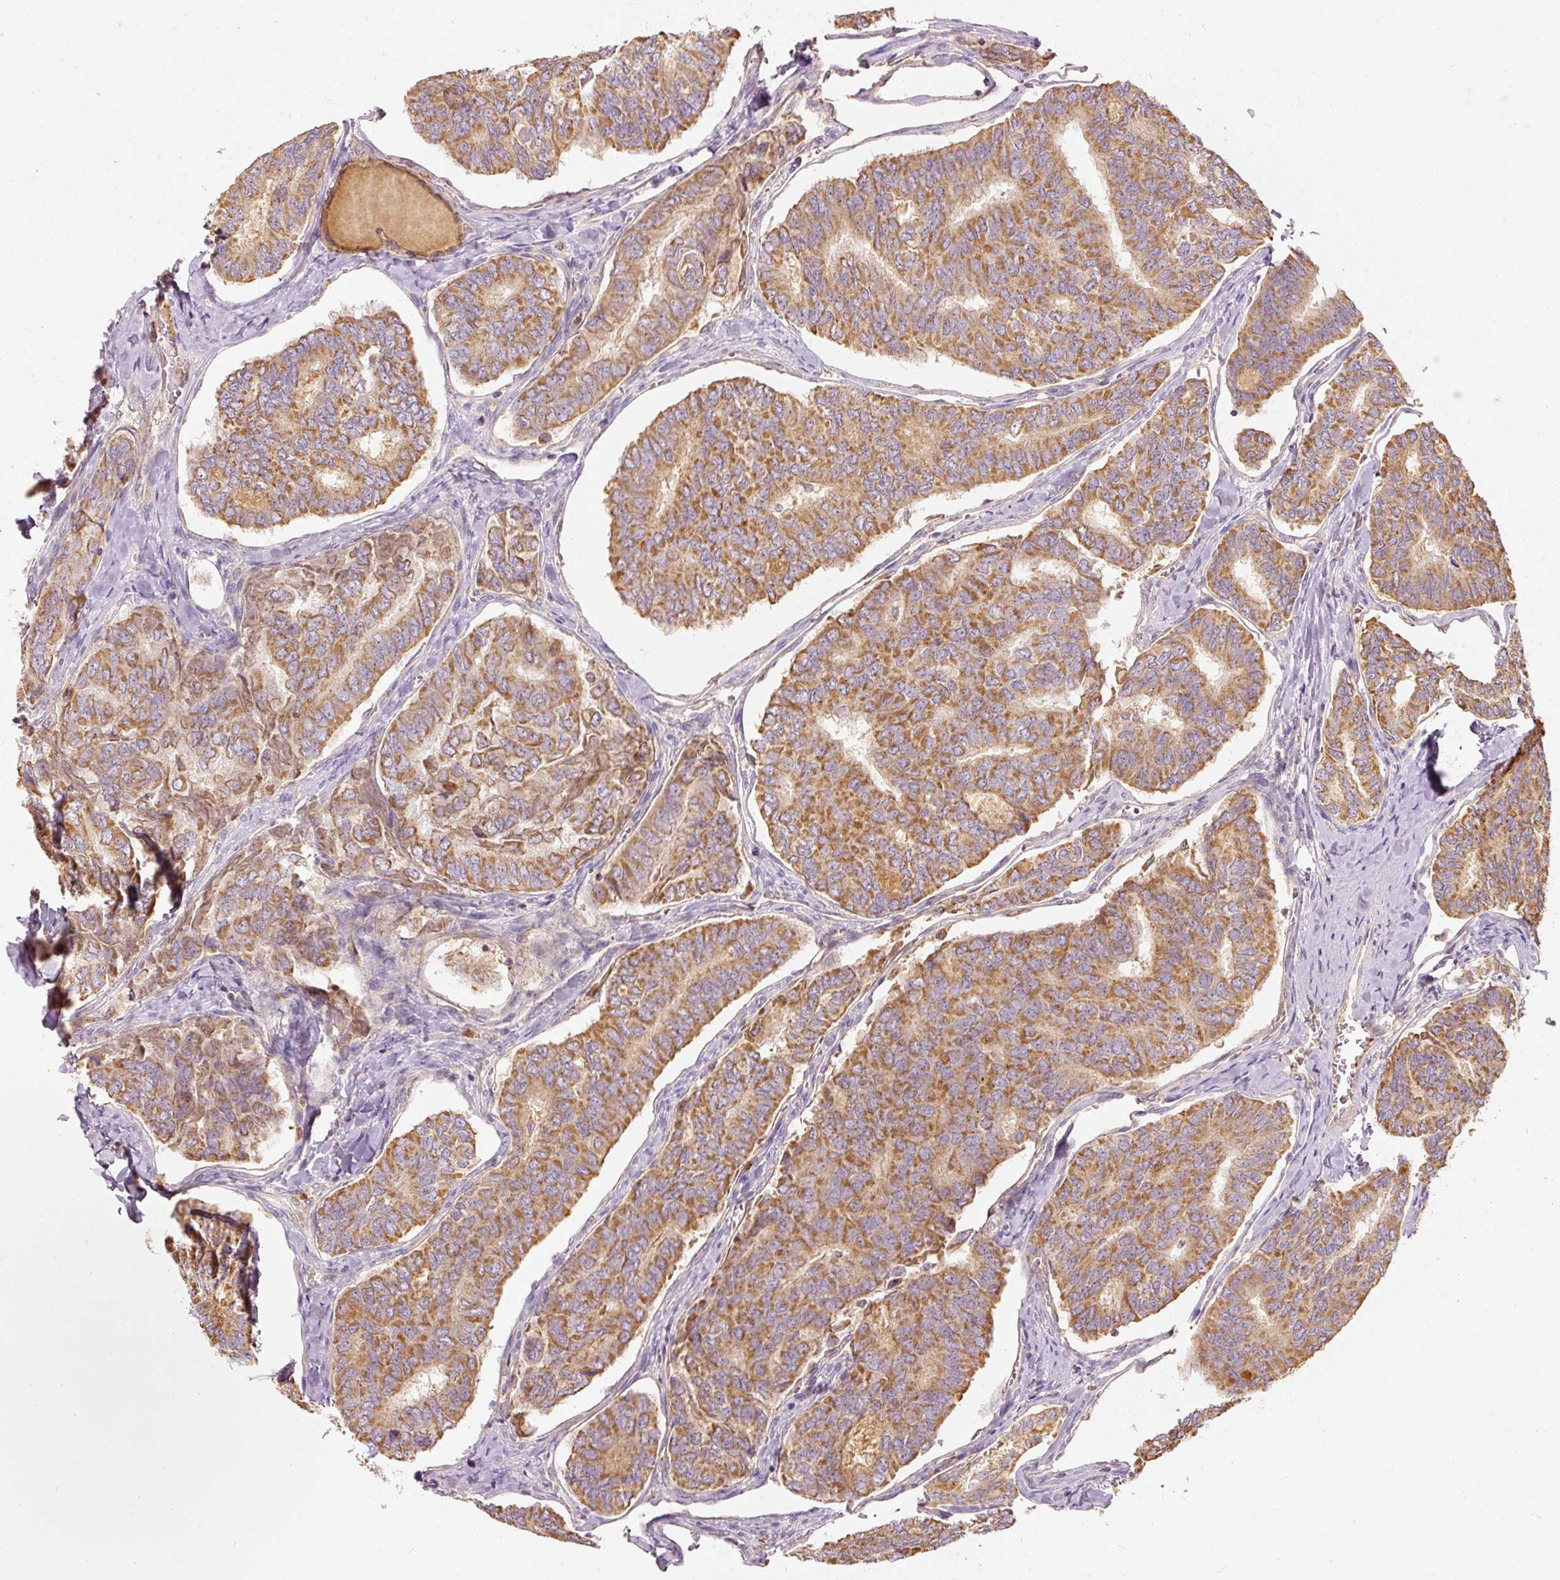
{"staining": {"intensity": "moderate", "quantity": ">75%", "location": "cytoplasmic/membranous"}, "tissue": "thyroid cancer", "cell_type": "Tumor cells", "image_type": "cancer", "snomed": [{"axis": "morphology", "description": "Papillary adenocarcinoma, NOS"}, {"axis": "topography", "description": "Thyroid gland"}], "caption": "Thyroid papillary adenocarcinoma stained for a protein (brown) exhibits moderate cytoplasmic/membranous positive positivity in approximately >75% of tumor cells.", "gene": "PSENEN", "patient": {"sex": "female", "age": 35}}